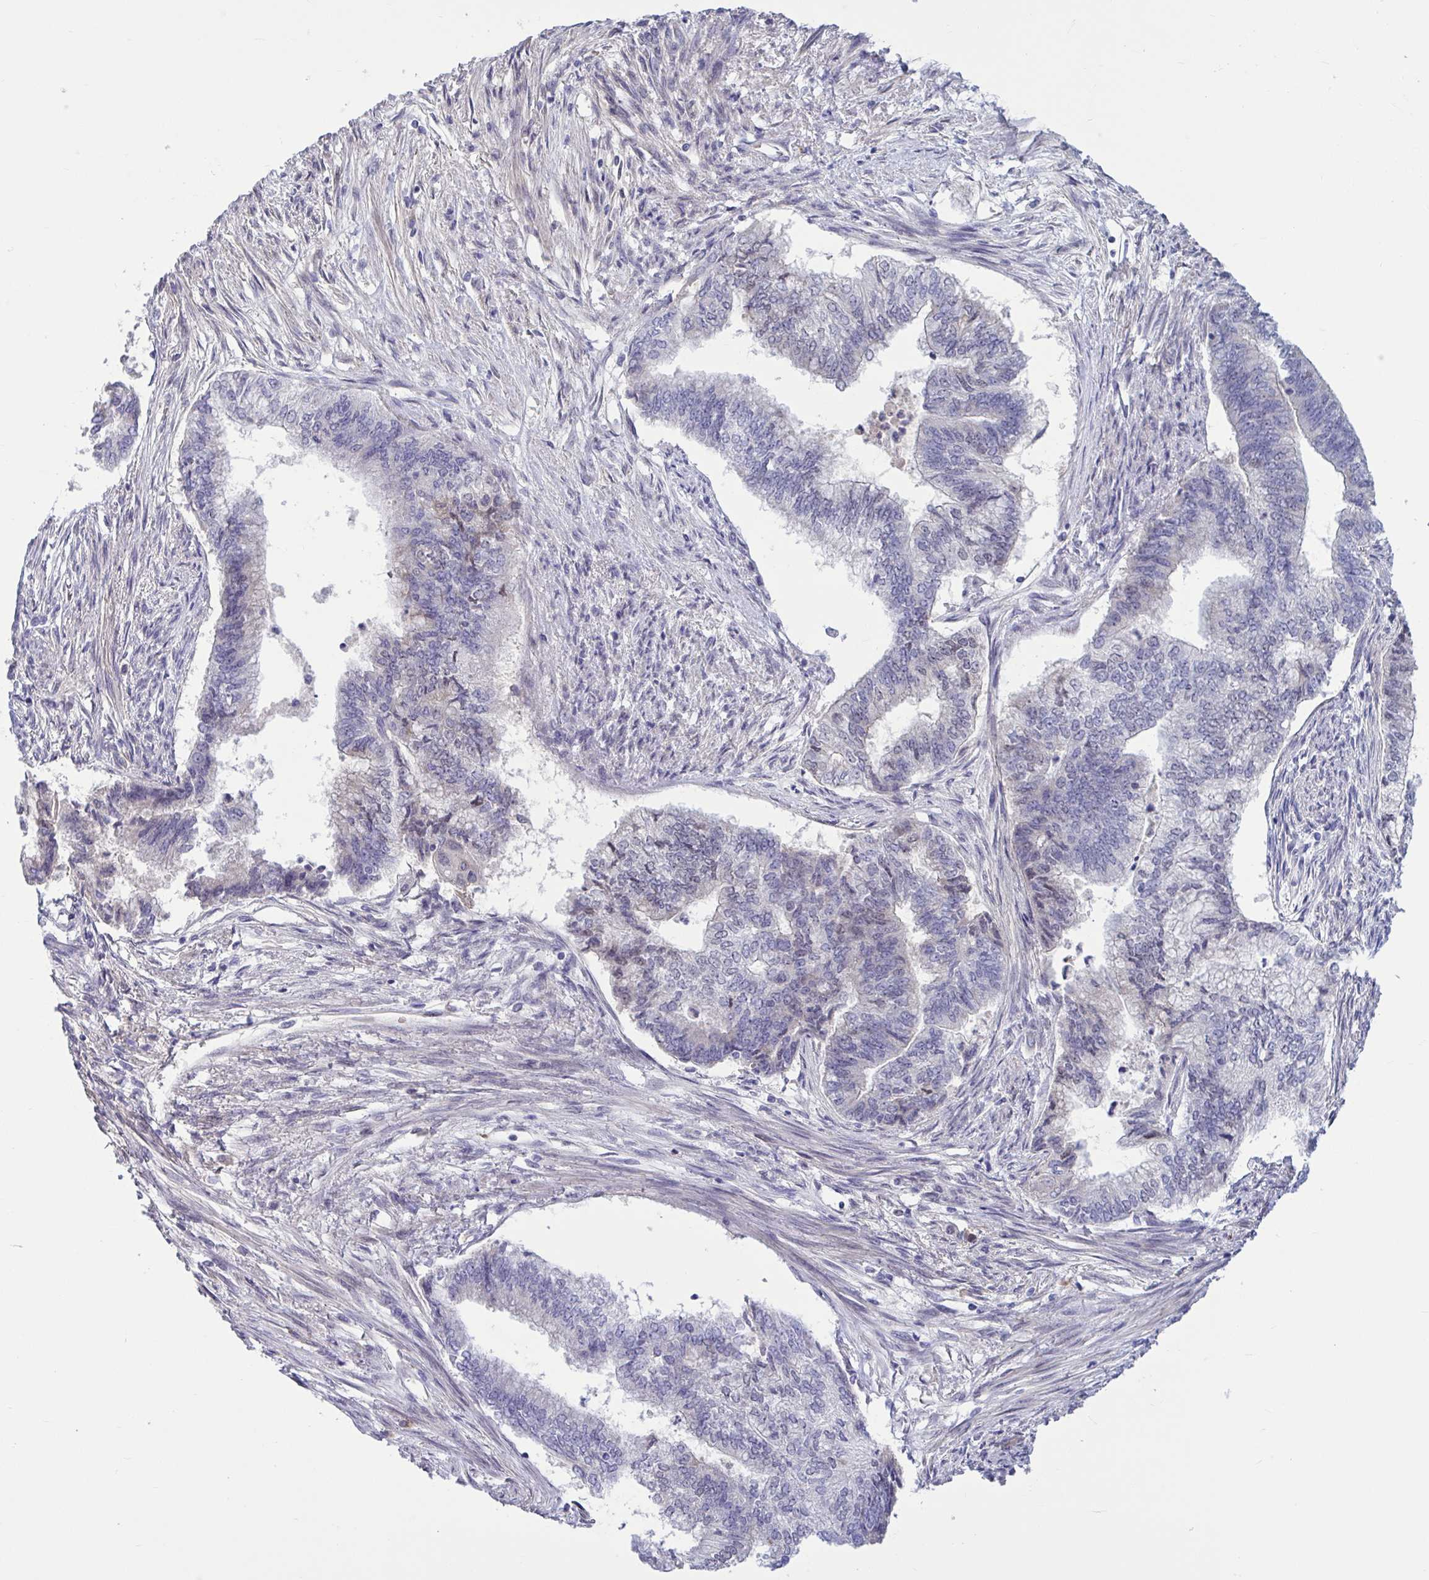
{"staining": {"intensity": "negative", "quantity": "none", "location": "none"}, "tissue": "endometrial cancer", "cell_type": "Tumor cells", "image_type": "cancer", "snomed": [{"axis": "morphology", "description": "Adenocarcinoma, NOS"}, {"axis": "topography", "description": "Endometrium"}], "caption": "Tumor cells are negative for protein expression in human endometrial cancer (adenocarcinoma).", "gene": "CNGB3", "patient": {"sex": "female", "age": 65}}